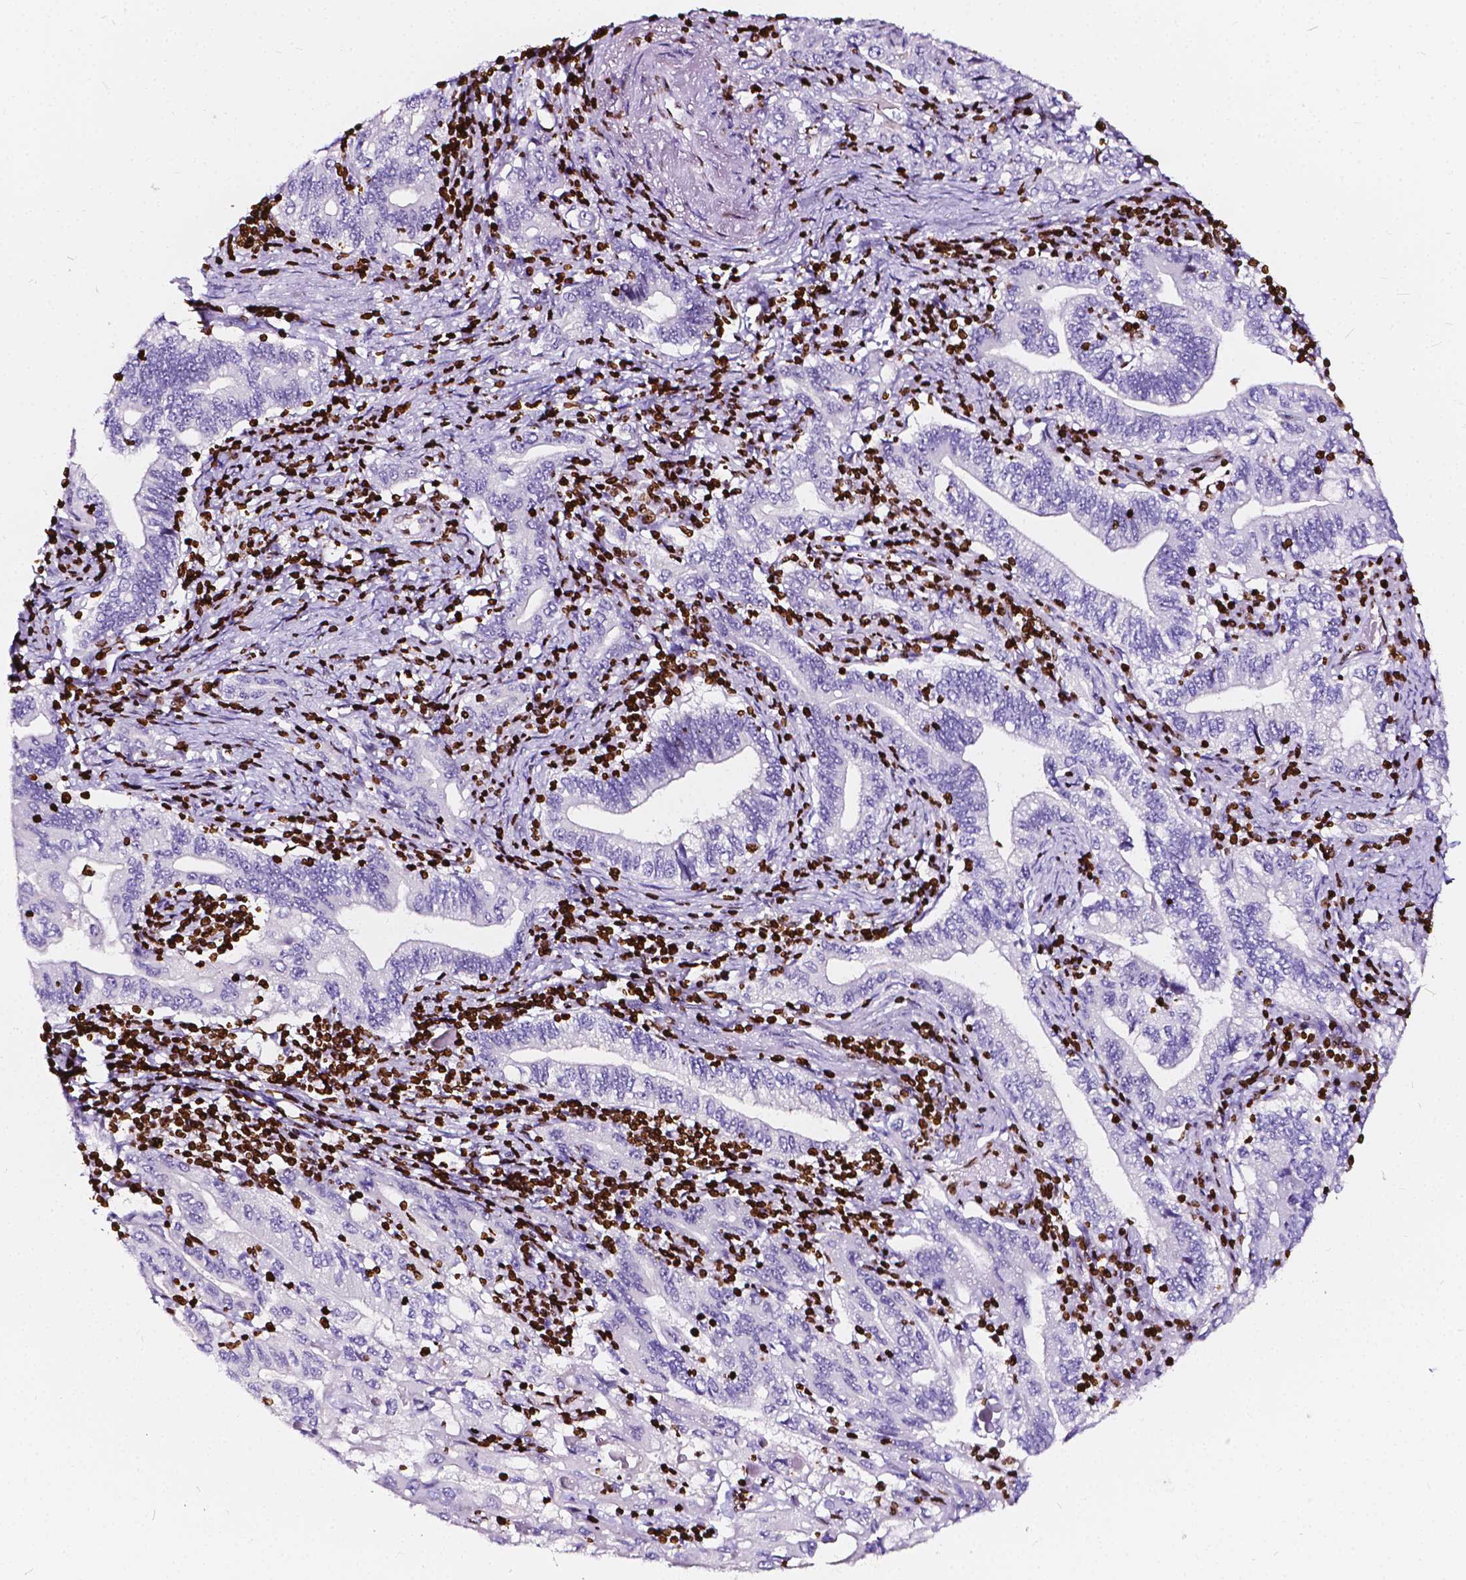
{"staining": {"intensity": "negative", "quantity": "none", "location": "none"}, "tissue": "stomach cancer", "cell_type": "Tumor cells", "image_type": "cancer", "snomed": [{"axis": "morphology", "description": "Adenocarcinoma, NOS"}, {"axis": "topography", "description": "Stomach, lower"}], "caption": "There is no significant expression in tumor cells of stomach cancer.", "gene": "CBY3", "patient": {"sex": "female", "age": 72}}